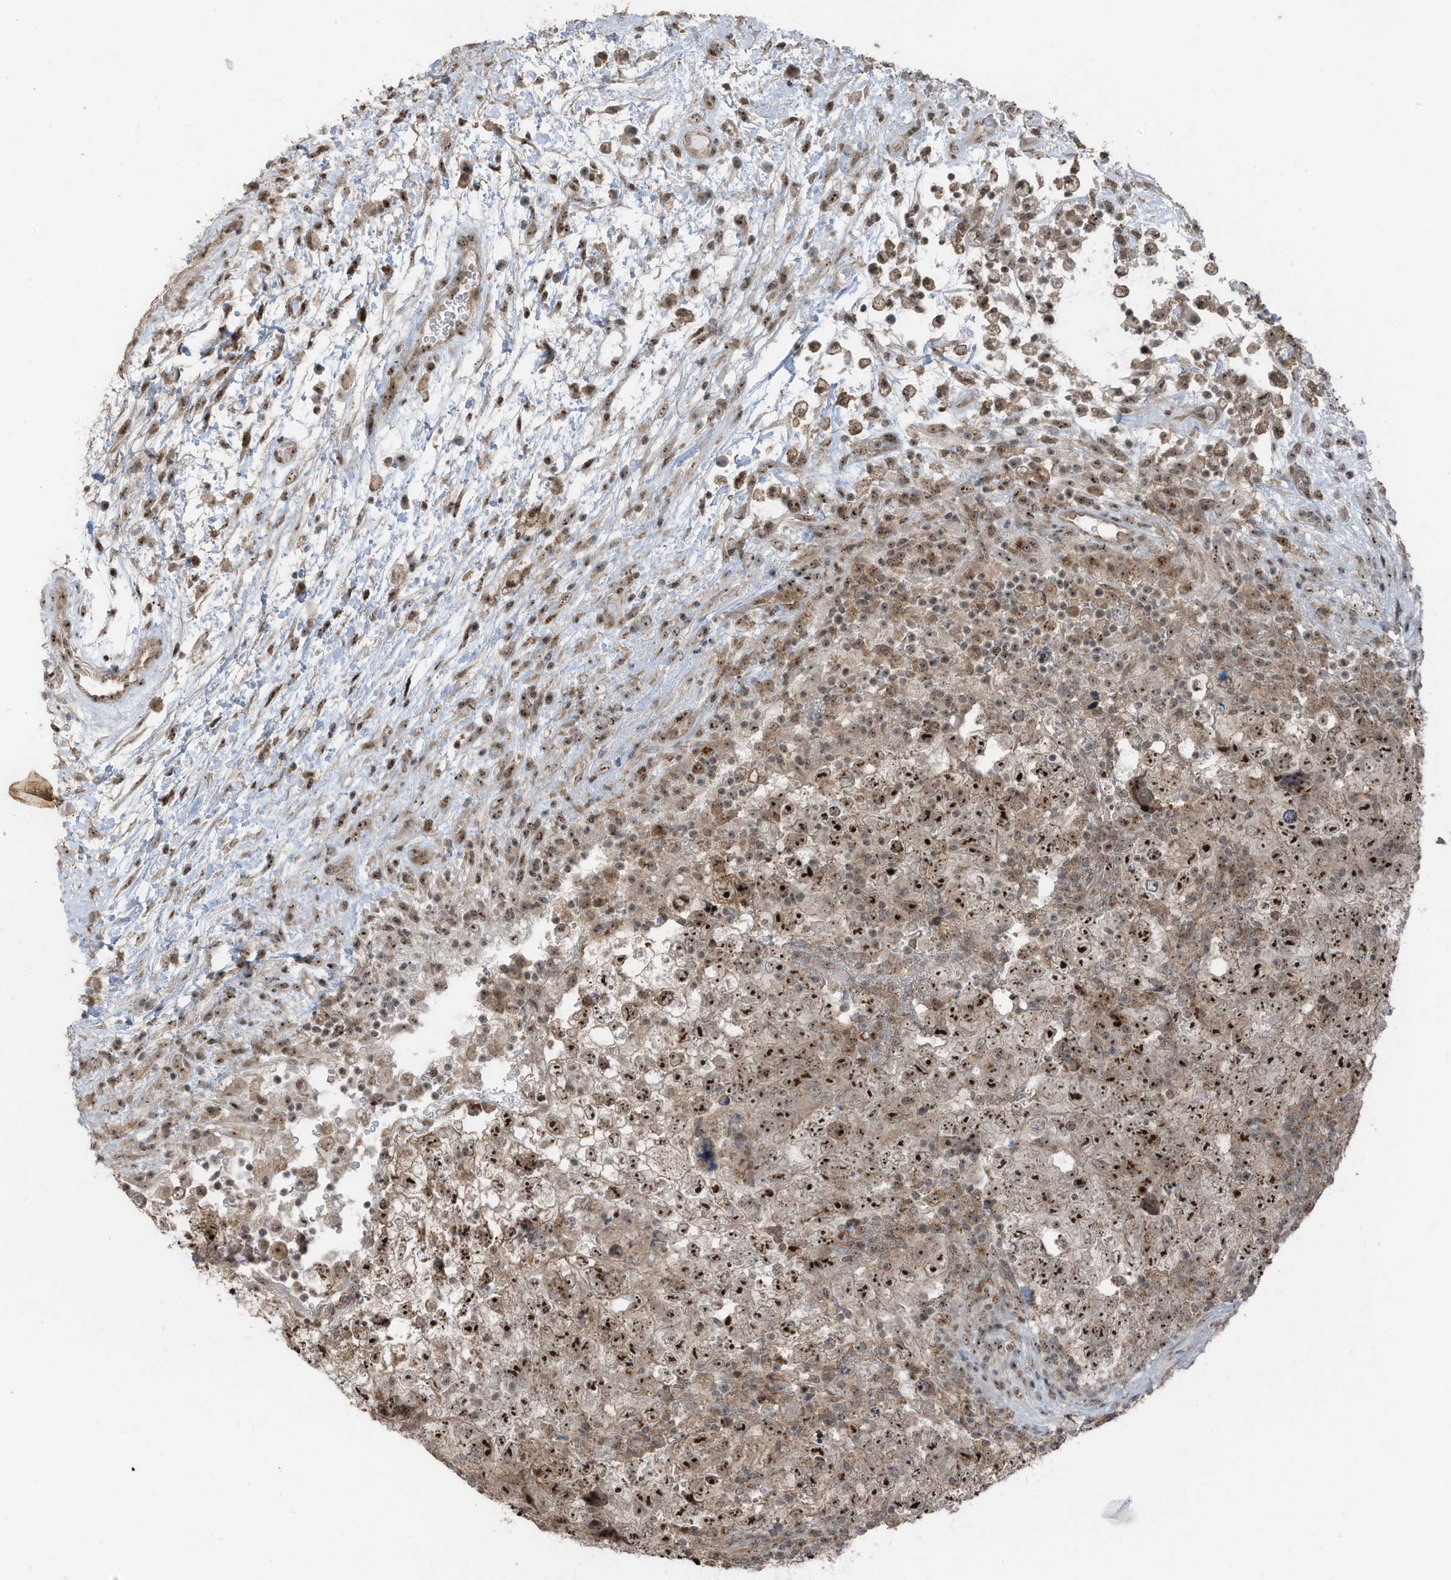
{"staining": {"intensity": "strong", "quantity": ">75%", "location": "cytoplasmic/membranous,nuclear"}, "tissue": "testis cancer", "cell_type": "Tumor cells", "image_type": "cancer", "snomed": [{"axis": "morphology", "description": "Carcinoma, Embryonal, NOS"}, {"axis": "topography", "description": "Testis"}], "caption": "A photomicrograph of embryonal carcinoma (testis) stained for a protein shows strong cytoplasmic/membranous and nuclear brown staining in tumor cells. The staining is performed using DAB brown chromogen to label protein expression. The nuclei are counter-stained blue using hematoxylin.", "gene": "UTP3", "patient": {"sex": "male", "age": 37}}